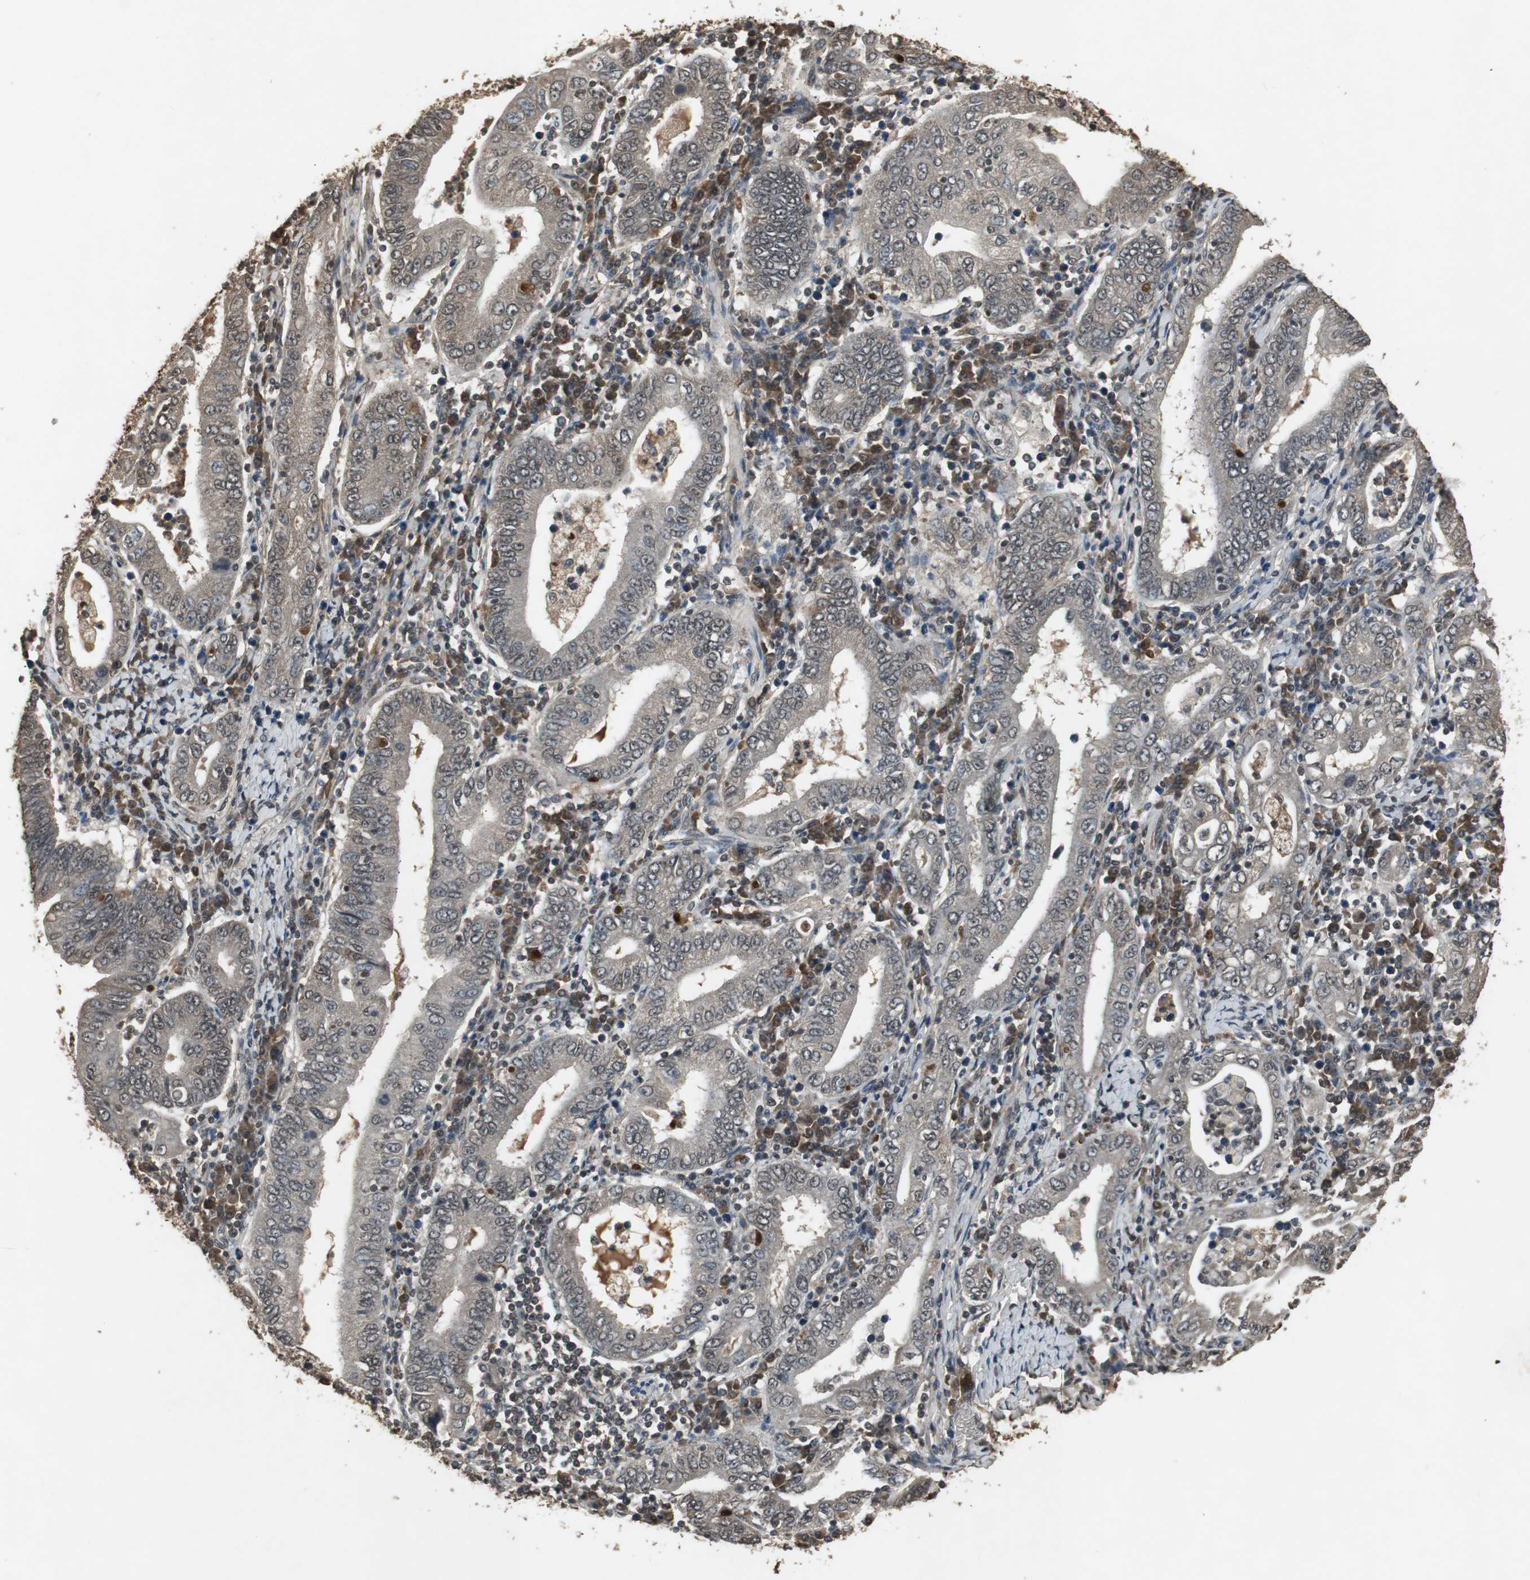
{"staining": {"intensity": "moderate", "quantity": ">75%", "location": "cytoplasmic/membranous"}, "tissue": "stomach cancer", "cell_type": "Tumor cells", "image_type": "cancer", "snomed": [{"axis": "morphology", "description": "Normal tissue, NOS"}, {"axis": "morphology", "description": "Adenocarcinoma, NOS"}, {"axis": "topography", "description": "Esophagus"}, {"axis": "topography", "description": "Stomach, upper"}, {"axis": "topography", "description": "Peripheral nerve tissue"}], "caption": "Immunohistochemical staining of stomach adenocarcinoma demonstrates medium levels of moderate cytoplasmic/membranous protein expression in about >75% of tumor cells.", "gene": "EMX1", "patient": {"sex": "male", "age": 62}}